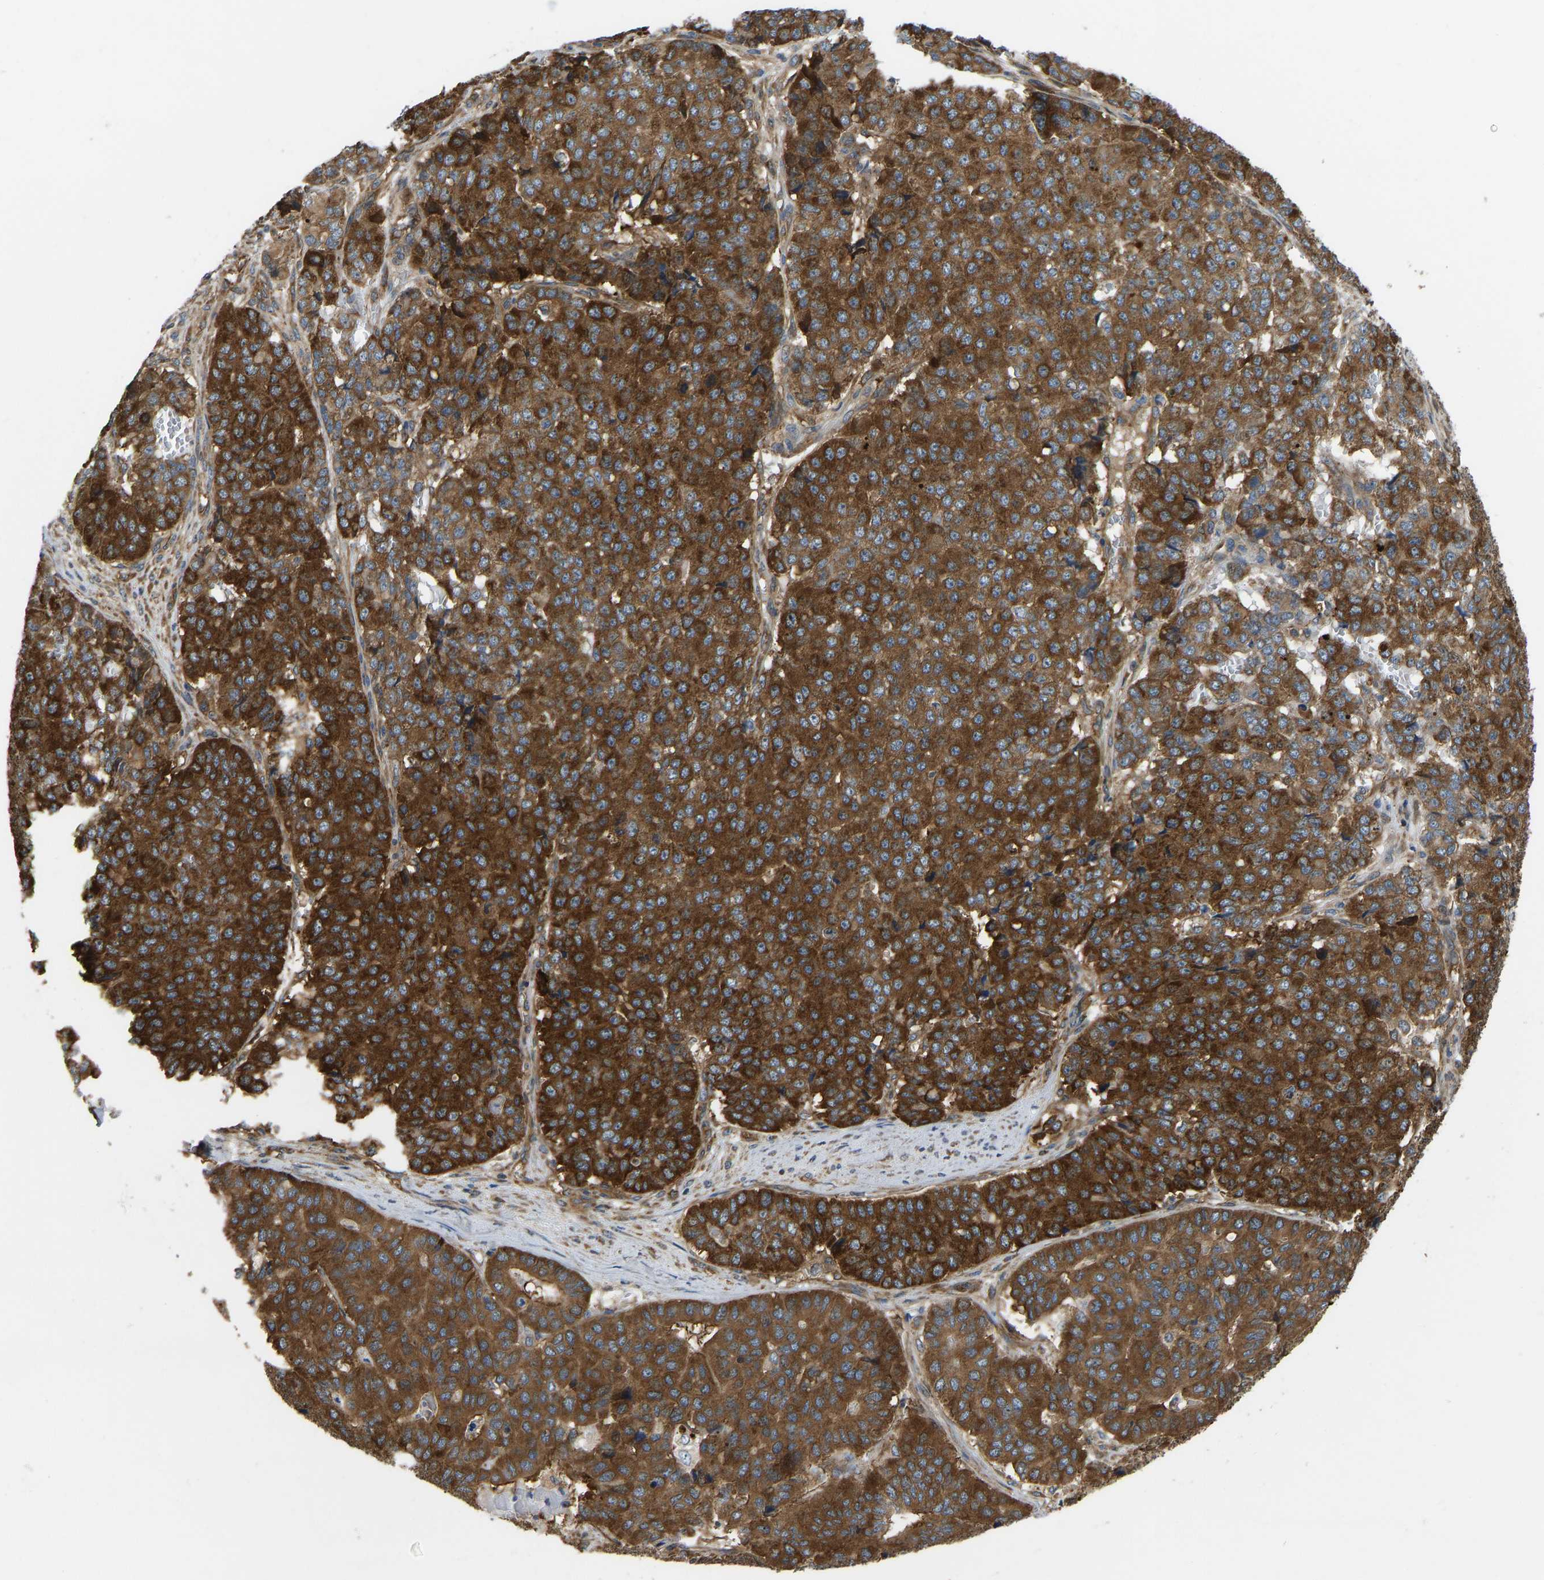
{"staining": {"intensity": "strong", "quantity": ">75%", "location": "cytoplasmic/membranous"}, "tissue": "pancreatic cancer", "cell_type": "Tumor cells", "image_type": "cancer", "snomed": [{"axis": "morphology", "description": "Adenocarcinoma, NOS"}, {"axis": "topography", "description": "Pancreas"}], "caption": "IHC photomicrograph of neoplastic tissue: human pancreatic cancer stained using IHC reveals high levels of strong protein expression localized specifically in the cytoplasmic/membranous of tumor cells, appearing as a cytoplasmic/membranous brown color.", "gene": "RASGRF2", "patient": {"sex": "male", "age": 50}}